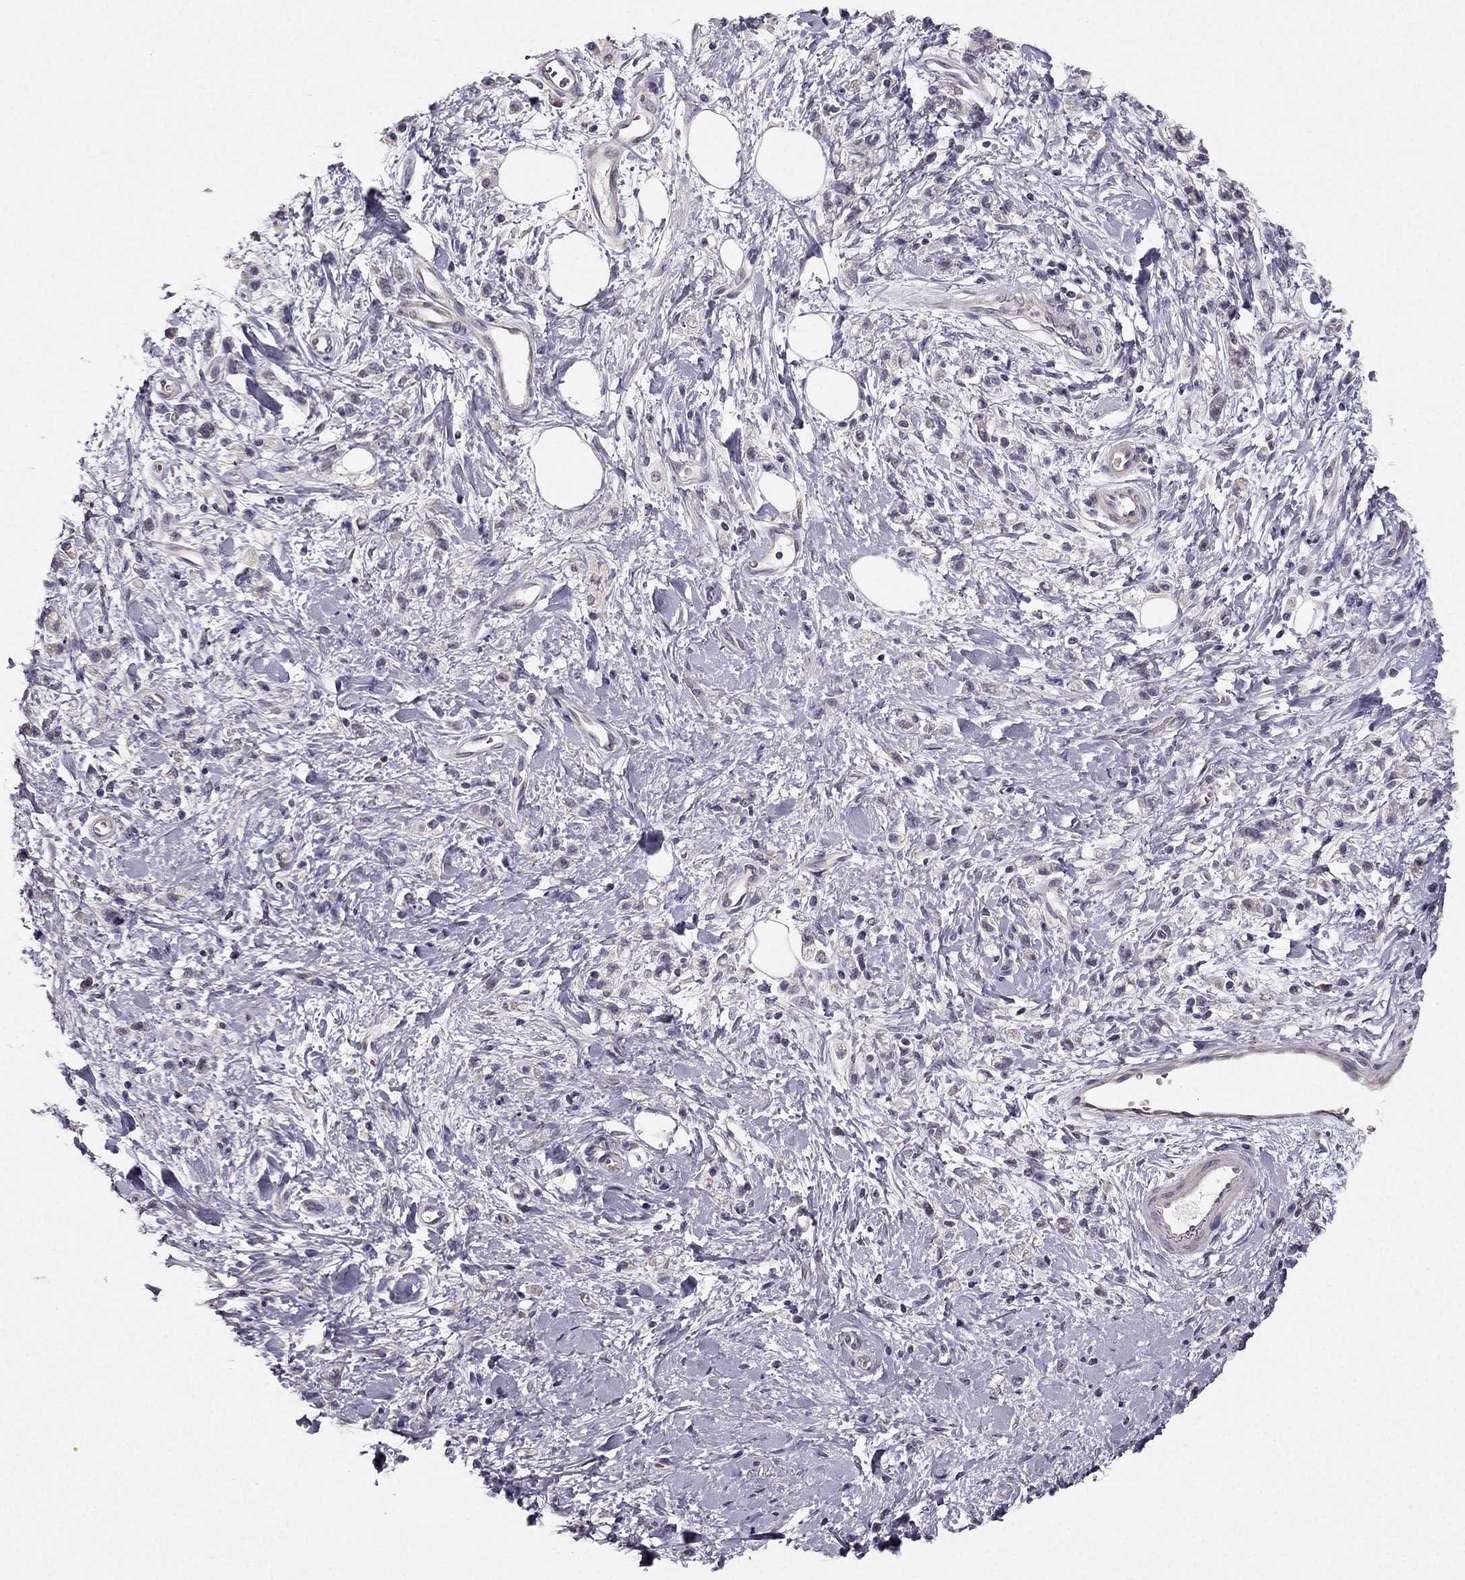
{"staining": {"intensity": "negative", "quantity": "none", "location": "none"}, "tissue": "stomach cancer", "cell_type": "Tumor cells", "image_type": "cancer", "snomed": [{"axis": "morphology", "description": "Adenocarcinoma, NOS"}, {"axis": "topography", "description": "Stomach"}], "caption": "Protein analysis of stomach adenocarcinoma shows no significant expression in tumor cells.", "gene": "TSPYL5", "patient": {"sex": "male", "age": 77}}